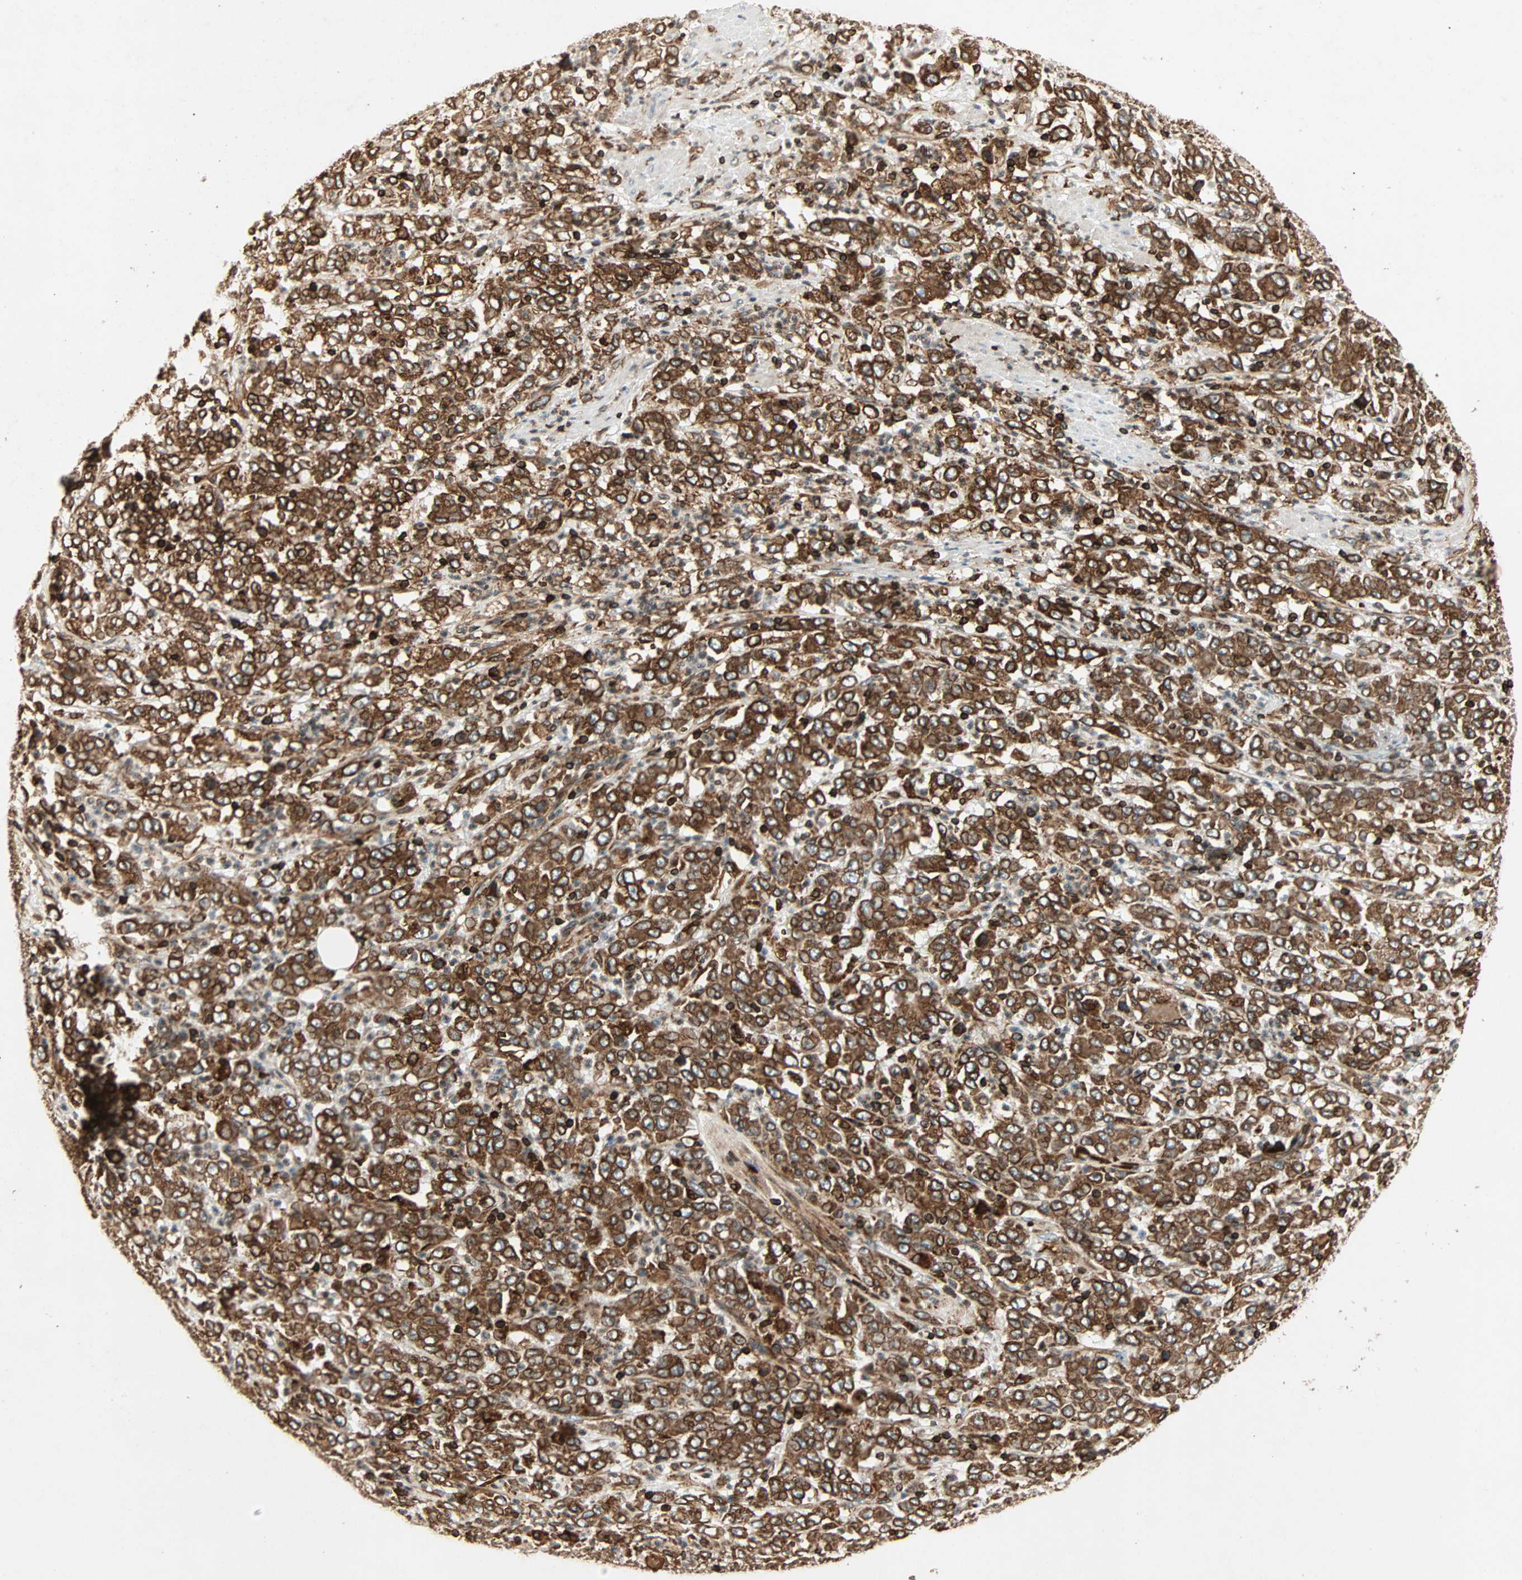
{"staining": {"intensity": "strong", "quantity": ">75%", "location": "cytoplasmic/membranous"}, "tissue": "stomach cancer", "cell_type": "Tumor cells", "image_type": "cancer", "snomed": [{"axis": "morphology", "description": "Adenocarcinoma, NOS"}, {"axis": "topography", "description": "Stomach, lower"}], "caption": "Tumor cells display strong cytoplasmic/membranous staining in about >75% of cells in stomach cancer (adenocarcinoma).", "gene": "TAPBP", "patient": {"sex": "female", "age": 71}}